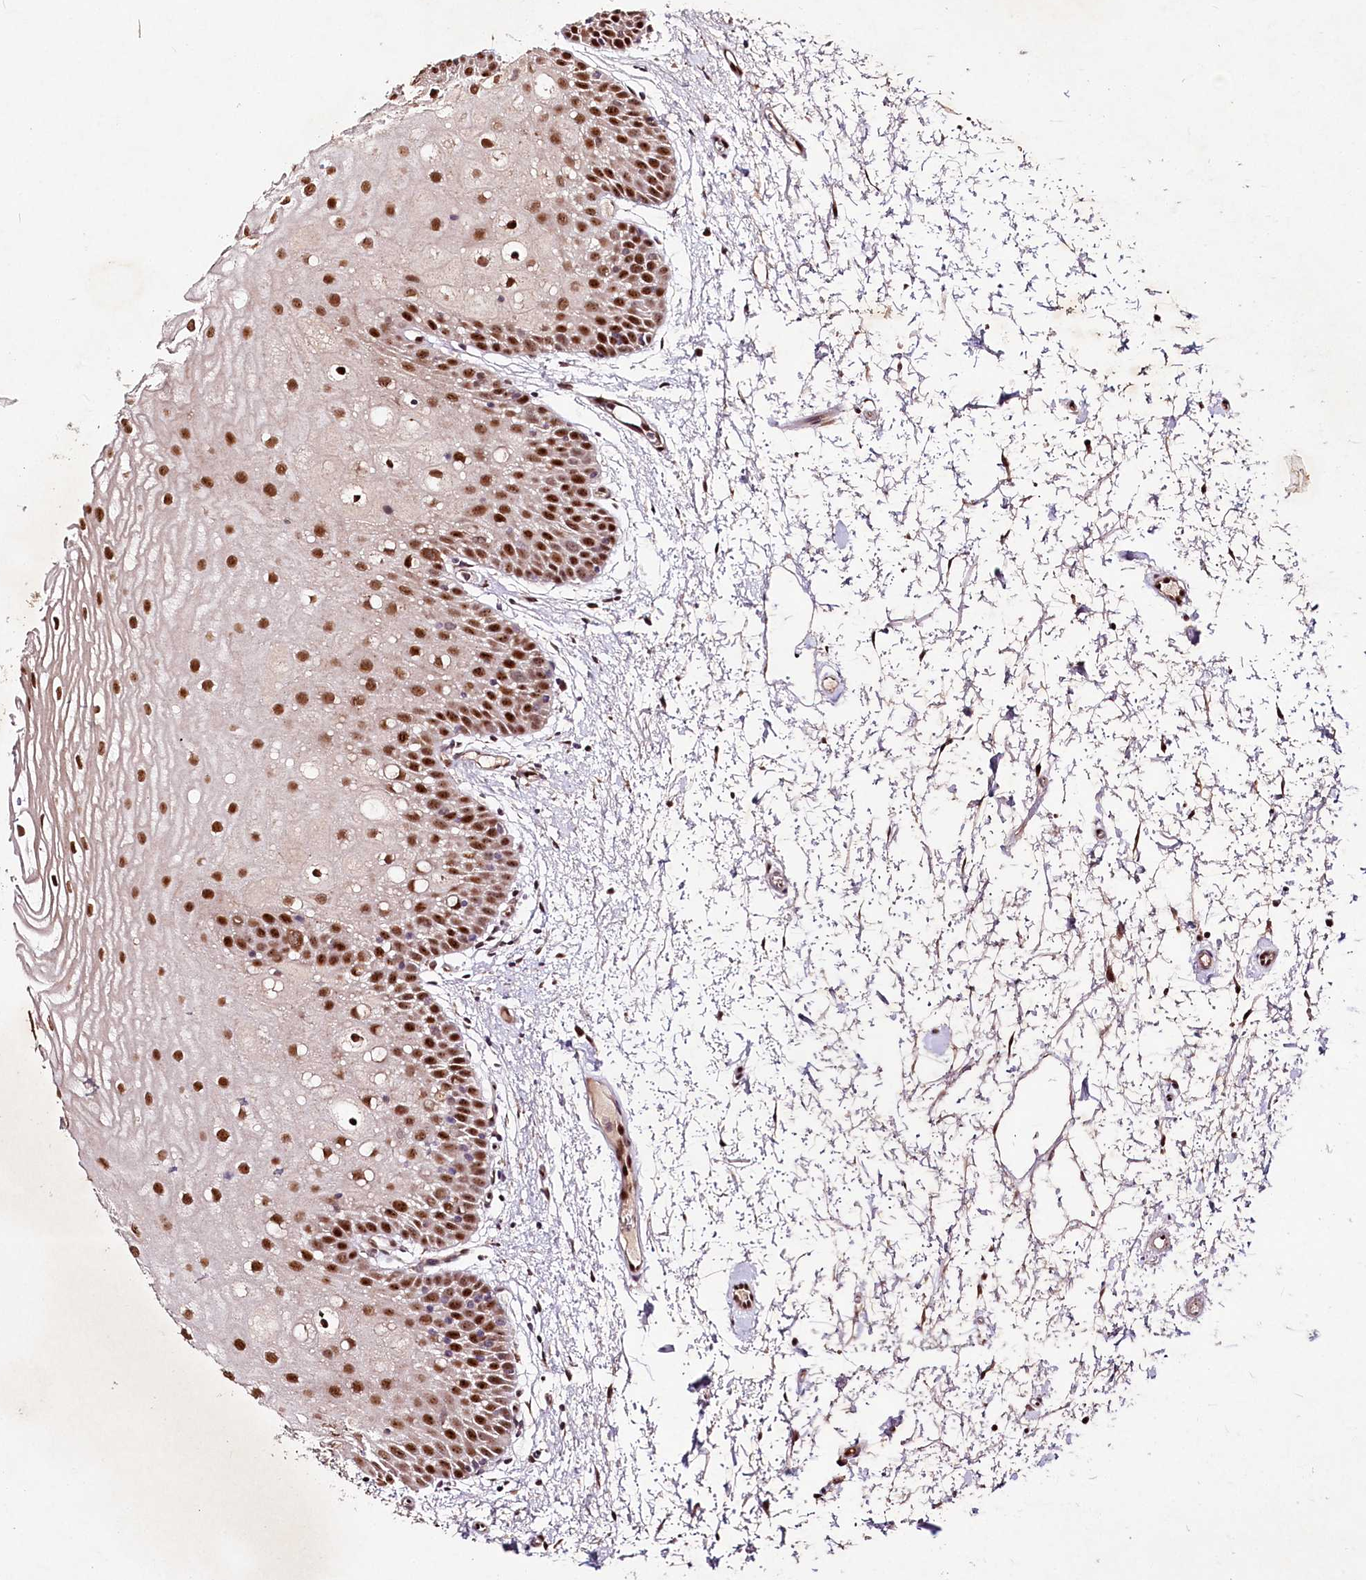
{"staining": {"intensity": "strong", "quantity": ">75%", "location": "nuclear"}, "tissue": "oral mucosa", "cell_type": "Squamous epithelial cells", "image_type": "normal", "snomed": [{"axis": "morphology", "description": "Normal tissue, NOS"}, {"axis": "topography", "description": "Oral tissue"}, {"axis": "topography", "description": "Tounge, NOS"}], "caption": "DAB immunohistochemical staining of unremarkable human oral mucosa displays strong nuclear protein staining in approximately >75% of squamous epithelial cells. (DAB = brown stain, brightfield microscopy at high magnification).", "gene": "DMP1", "patient": {"sex": "female", "age": 73}}